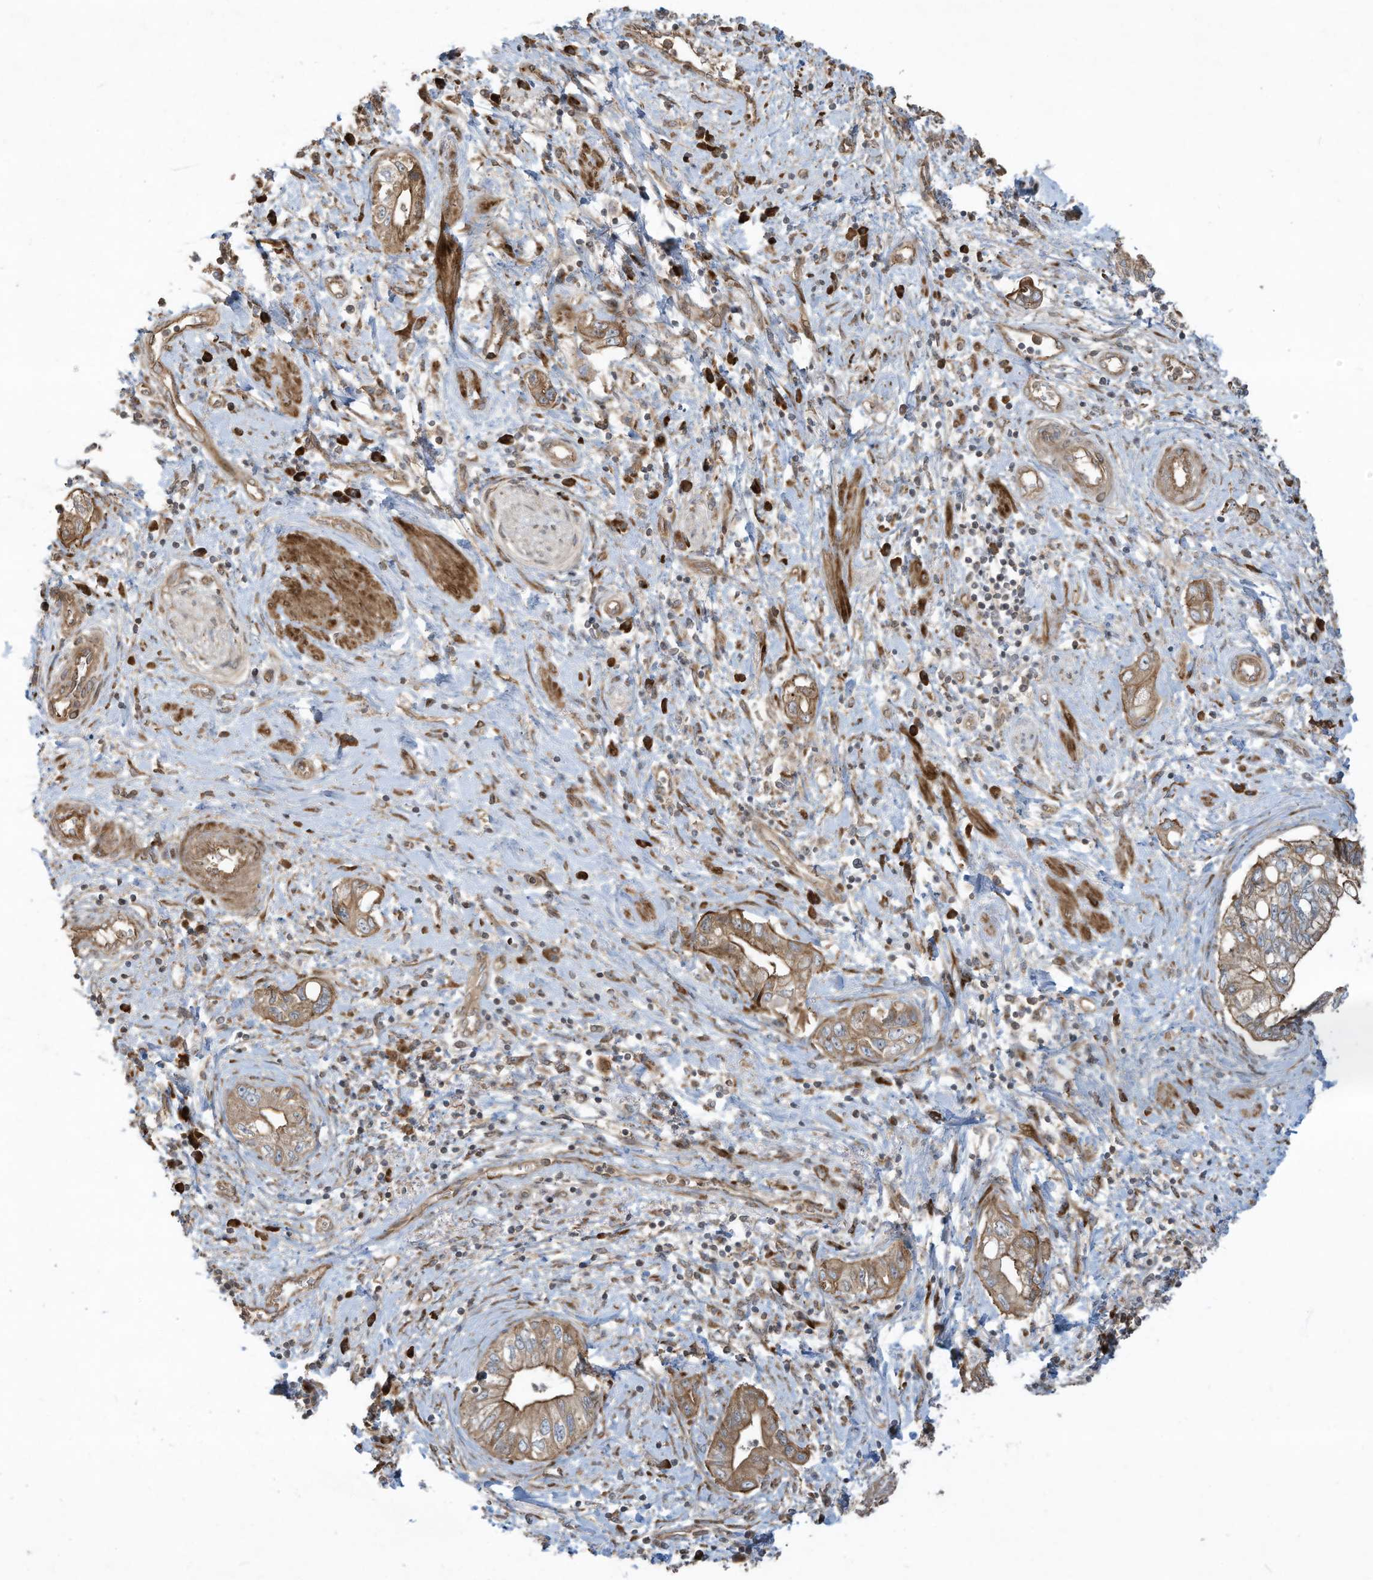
{"staining": {"intensity": "moderate", "quantity": ">75%", "location": "cytoplasmic/membranous"}, "tissue": "pancreatic cancer", "cell_type": "Tumor cells", "image_type": "cancer", "snomed": [{"axis": "morphology", "description": "Adenocarcinoma, NOS"}, {"axis": "topography", "description": "Pancreas"}], "caption": "A medium amount of moderate cytoplasmic/membranous expression is appreciated in approximately >75% of tumor cells in adenocarcinoma (pancreatic) tissue.", "gene": "DDIT4", "patient": {"sex": "female", "age": 73}}